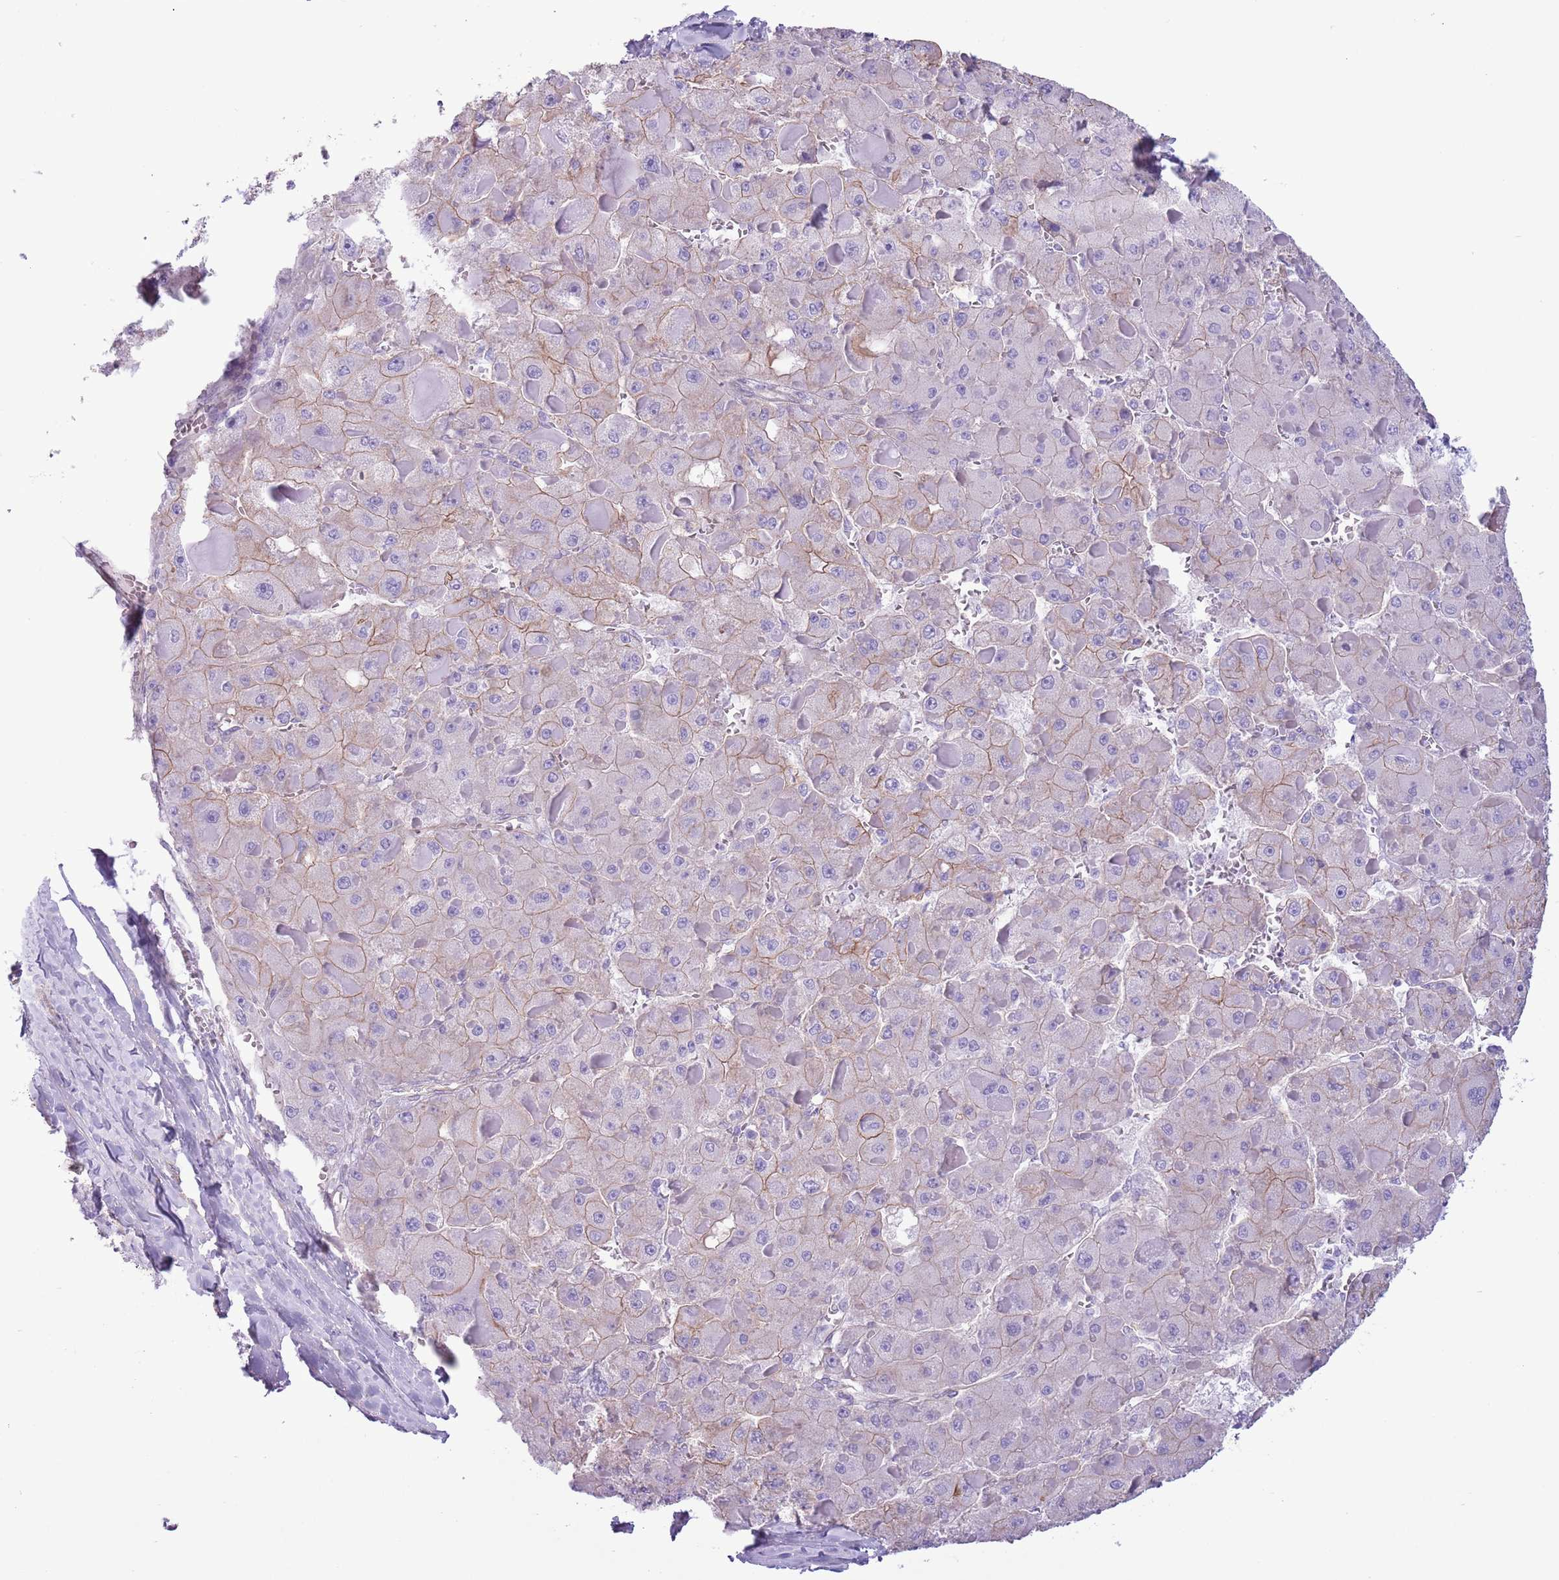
{"staining": {"intensity": "weak", "quantity": "25%-75%", "location": "cytoplasmic/membranous"}, "tissue": "liver cancer", "cell_type": "Tumor cells", "image_type": "cancer", "snomed": [{"axis": "morphology", "description": "Carcinoma, Hepatocellular, NOS"}, {"axis": "topography", "description": "Liver"}], "caption": "Liver cancer was stained to show a protein in brown. There is low levels of weak cytoplasmic/membranous staining in approximately 25%-75% of tumor cells.", "gene": "RBP3", "patient": {"sex": "female", "age": 73}}